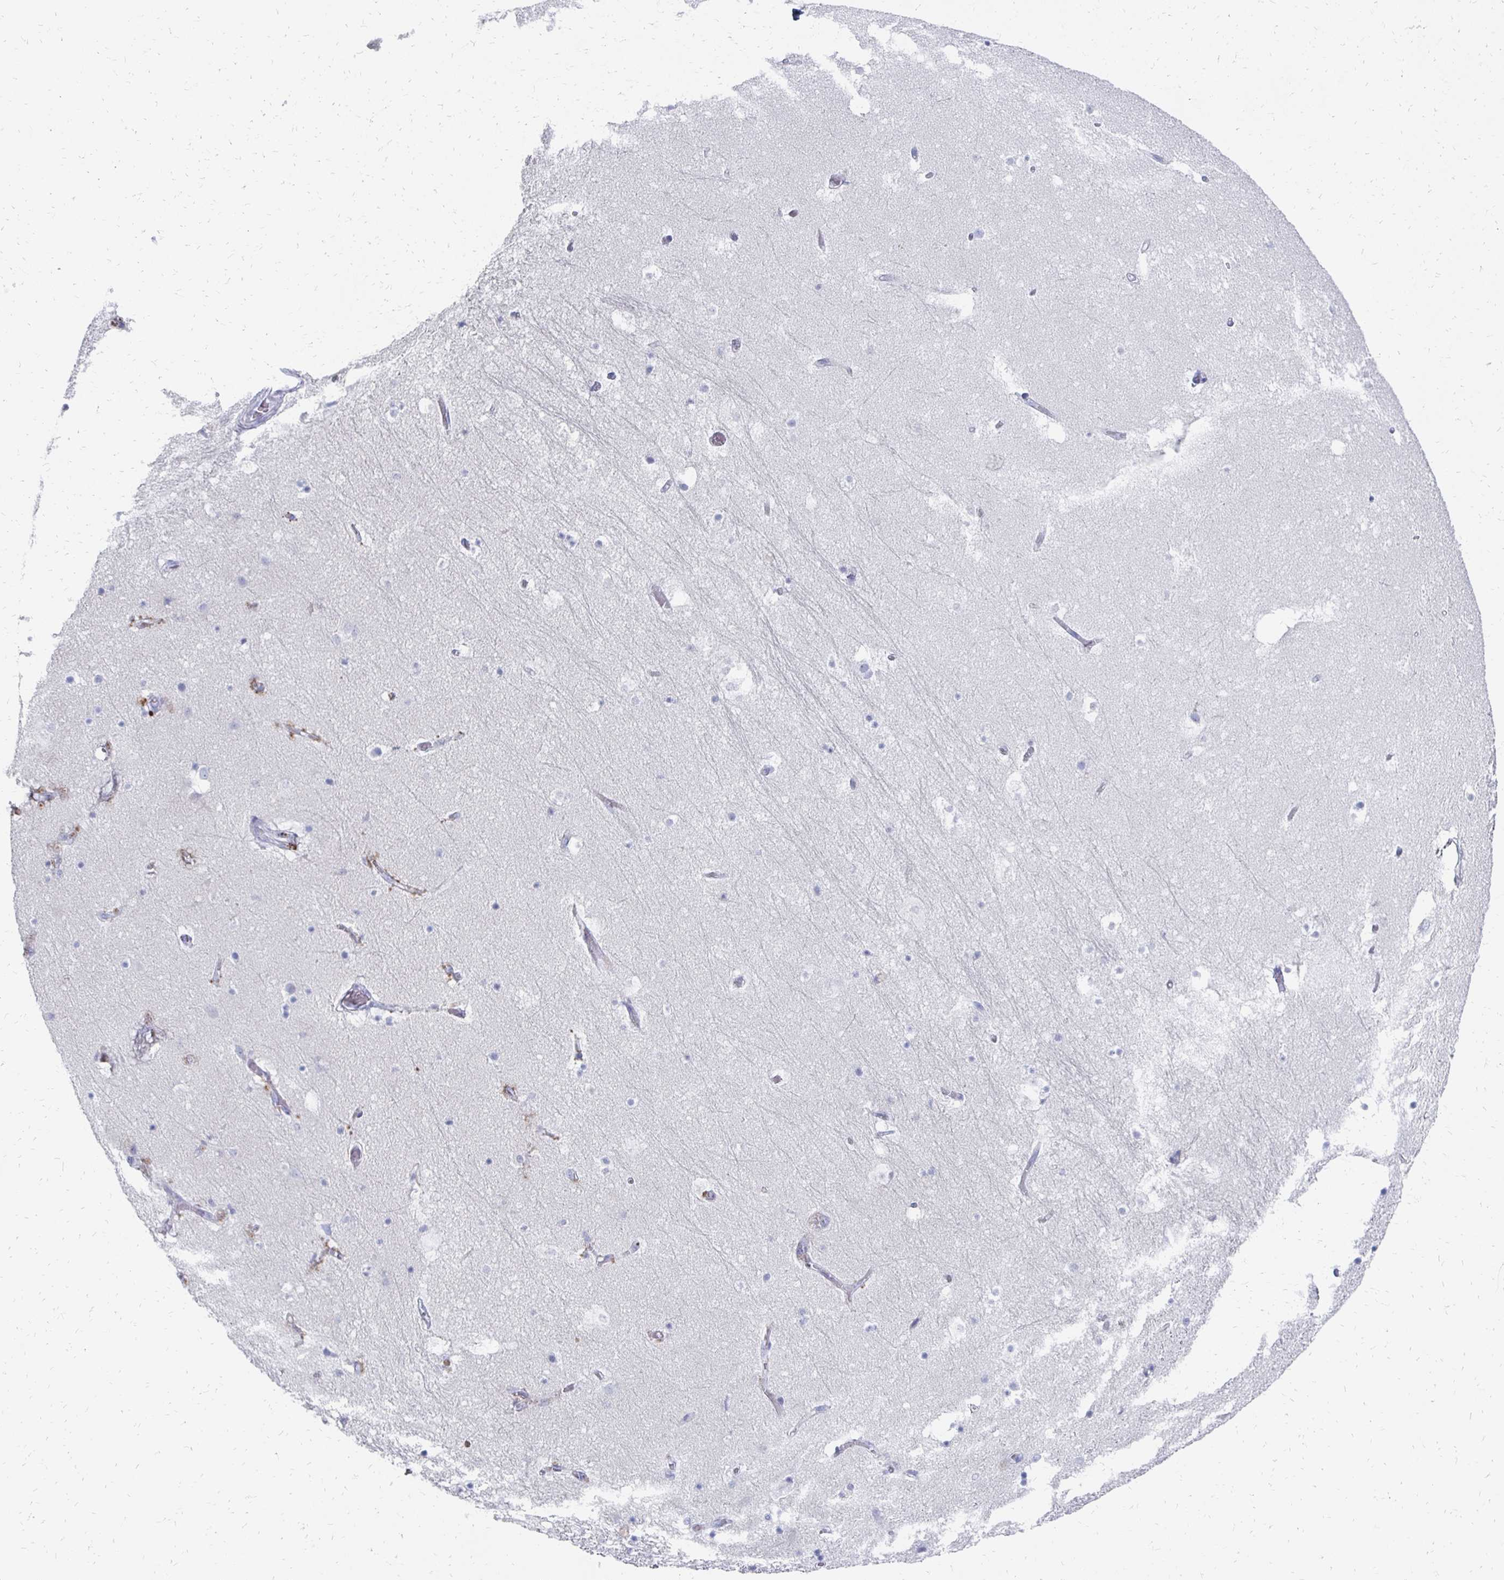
{"staining": {"intensity": "negative", "quantity": "none", "location": "none"}, "tissue": "hippocampus", "cell_type": "Glial cells", "image_type": "normal", "snomed": [{"axis": "morphology", "description": "Normal tissue, NOS"}, {"axis": "topography", "description": "Hippocampus"}], "caption": "The photomicrograph exhibits no significant expression in glial cells of hippocampus.", "gene": "SYCP3", "patient": {"sex": "female", "age": 52}}